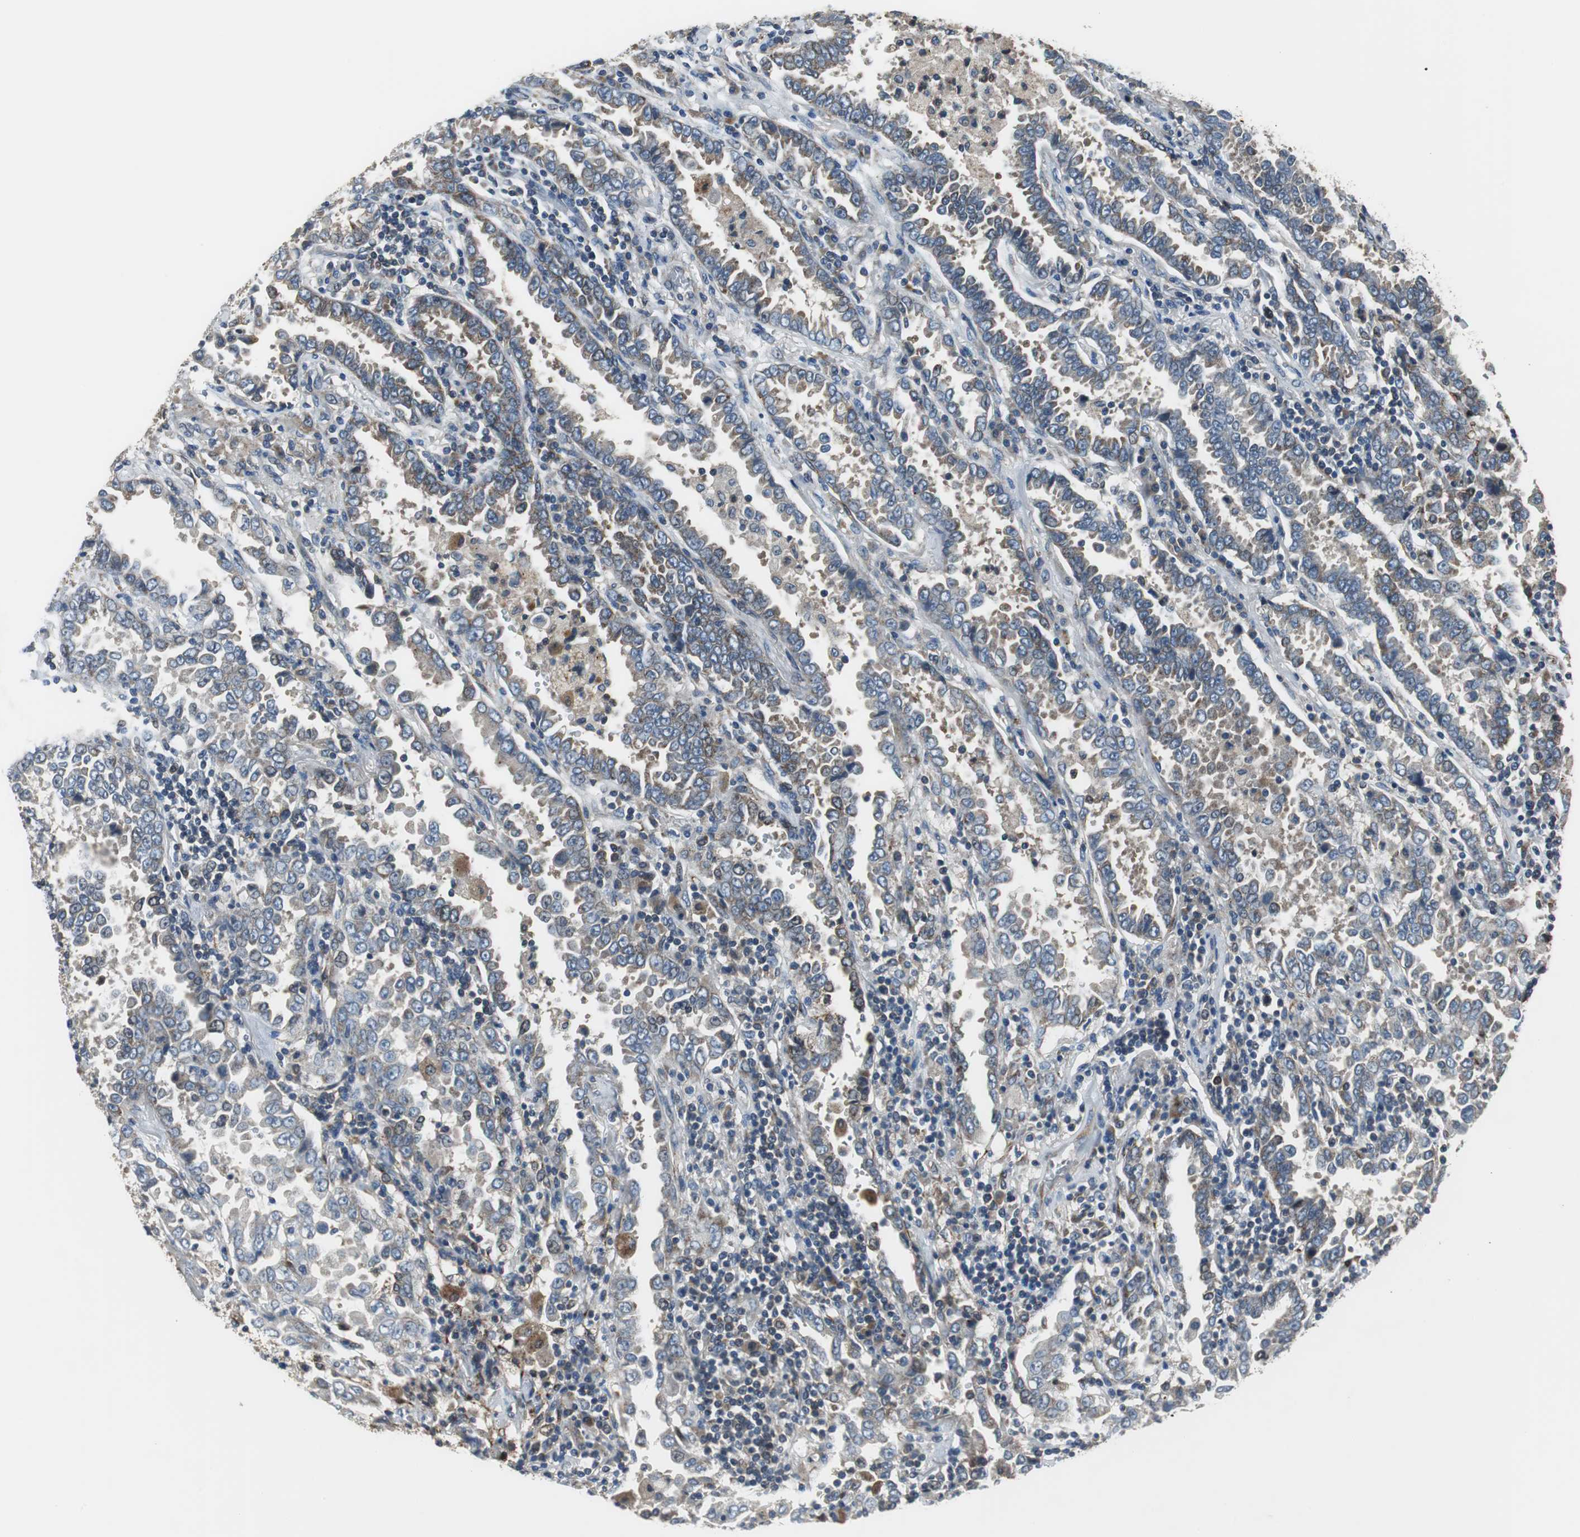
{"staining": {"intensity": "moderate", "quantity": "25%-75%", "location": "cytoplasmic/membranous"}, "tissue": "lung cancer", "cell_type": "Tumor cells", "image_type": "cancer", "snomed": [{"axis": "morphology", "description": "Normal tissue, NOS"}, {"axis": "morphology", "description": "Inflammation, NOS"}, {"axis": "morphology", "description": "Adenocarcinoma, NOS"}, {"axis": "topography", "description": "Lung"}], "caption": "Immunohistochemistry (IHC) micrograph of human lung adenocarcinoma stained for a protein (brown), which reveals medium levels of moderate cytoplasmic/membranous staining in about 25%-75% of tumor cells.", "gene": "PI4KB", "patient": {"sex": "female", "age": 64}}